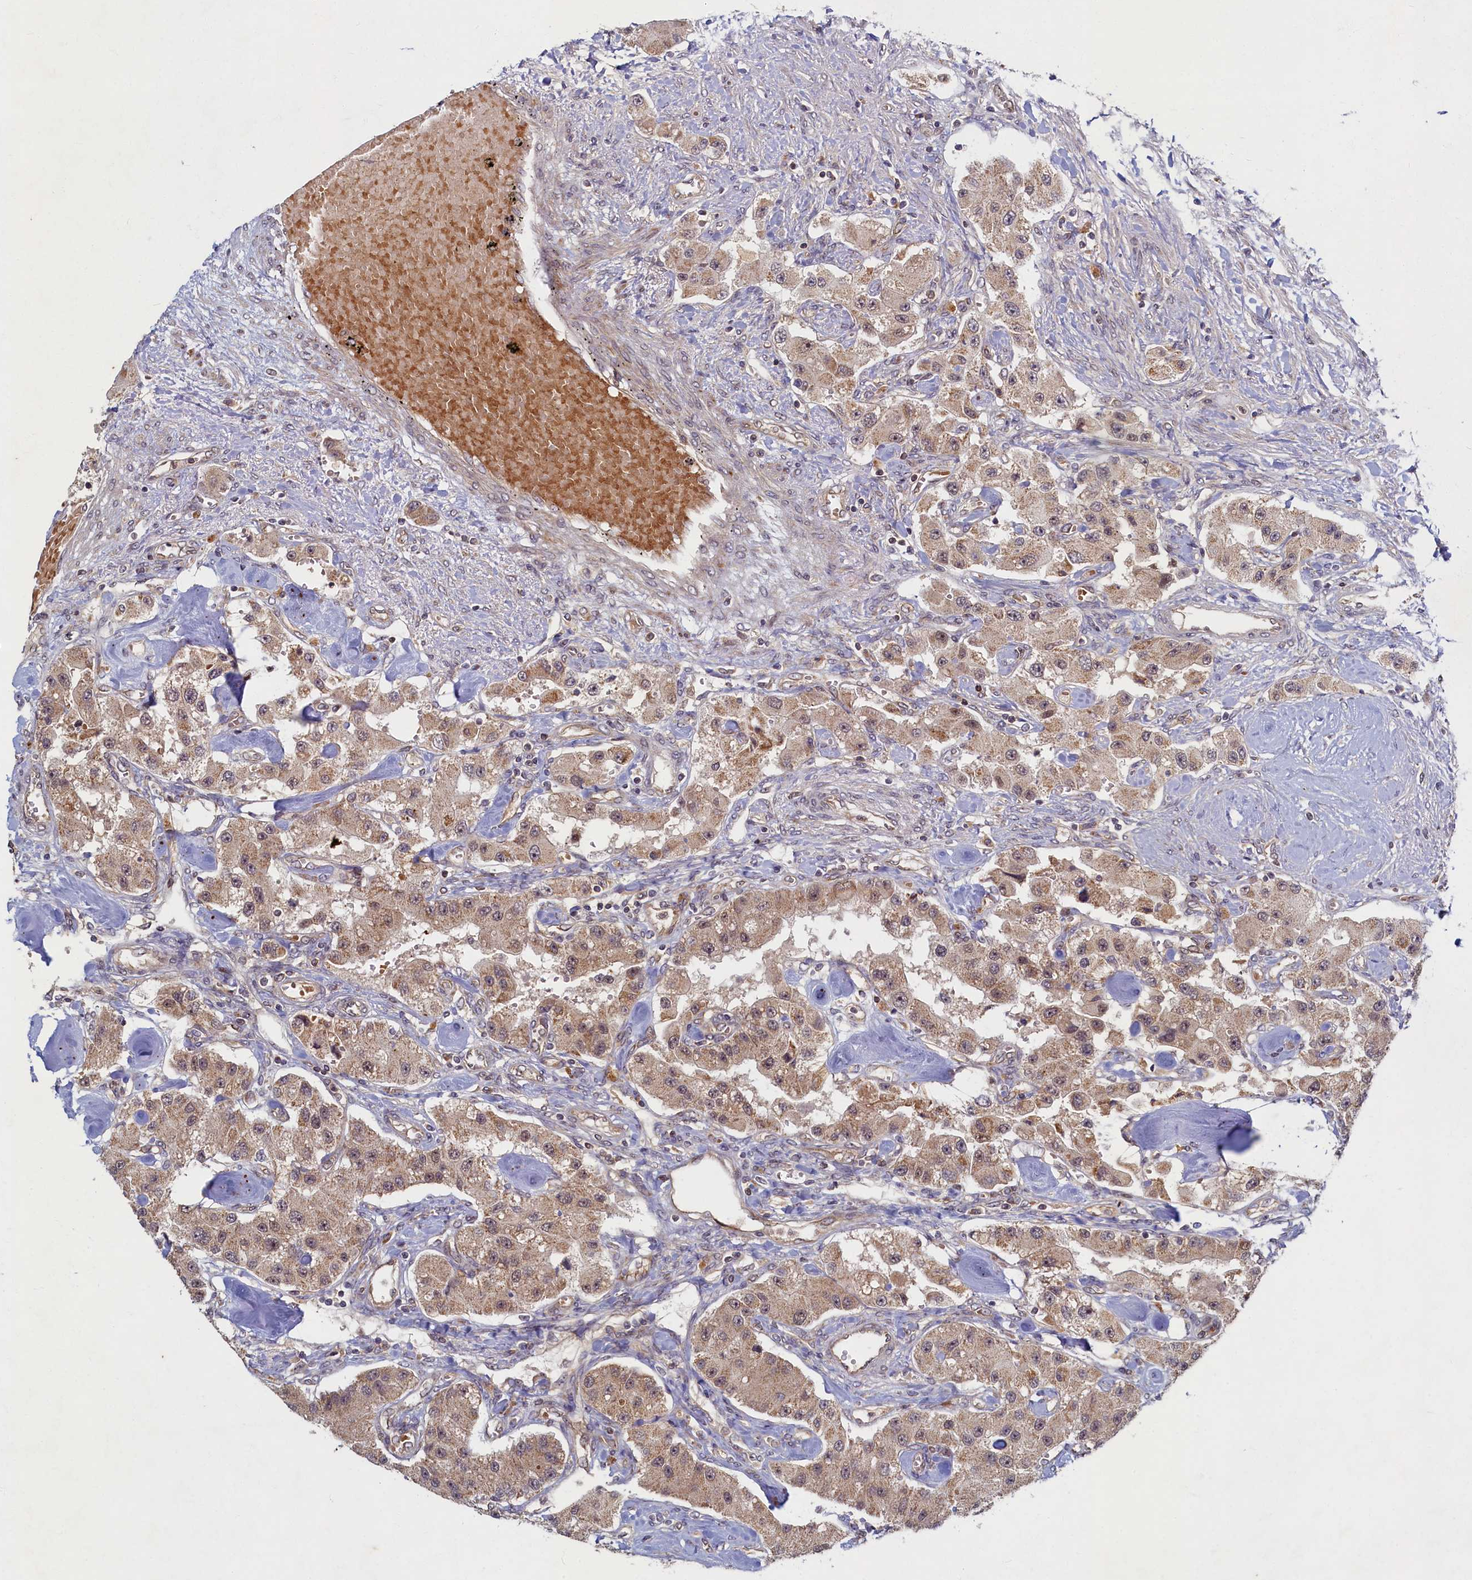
{"staining": {"intensity": "weak", "quantity": ">75%", "location": "cytoplasmic/membranous"}, "tissue": "carcinoid", "cell_type": "Tumor cells", "image_type": "cancer", "snomed": [{"axis": "morphology", "description": "Carcinoid, malignant, NOS"}, {"axis": "topography", "description": "Pancreas"}], "caption": "Human malignant carcinoid stained with a brown dye shows weak cytoplasmic/membranous positive staining in about >75% of tumor cells.", "gene": "CEP20", "patient": {"sex": "male", "age": 41}}